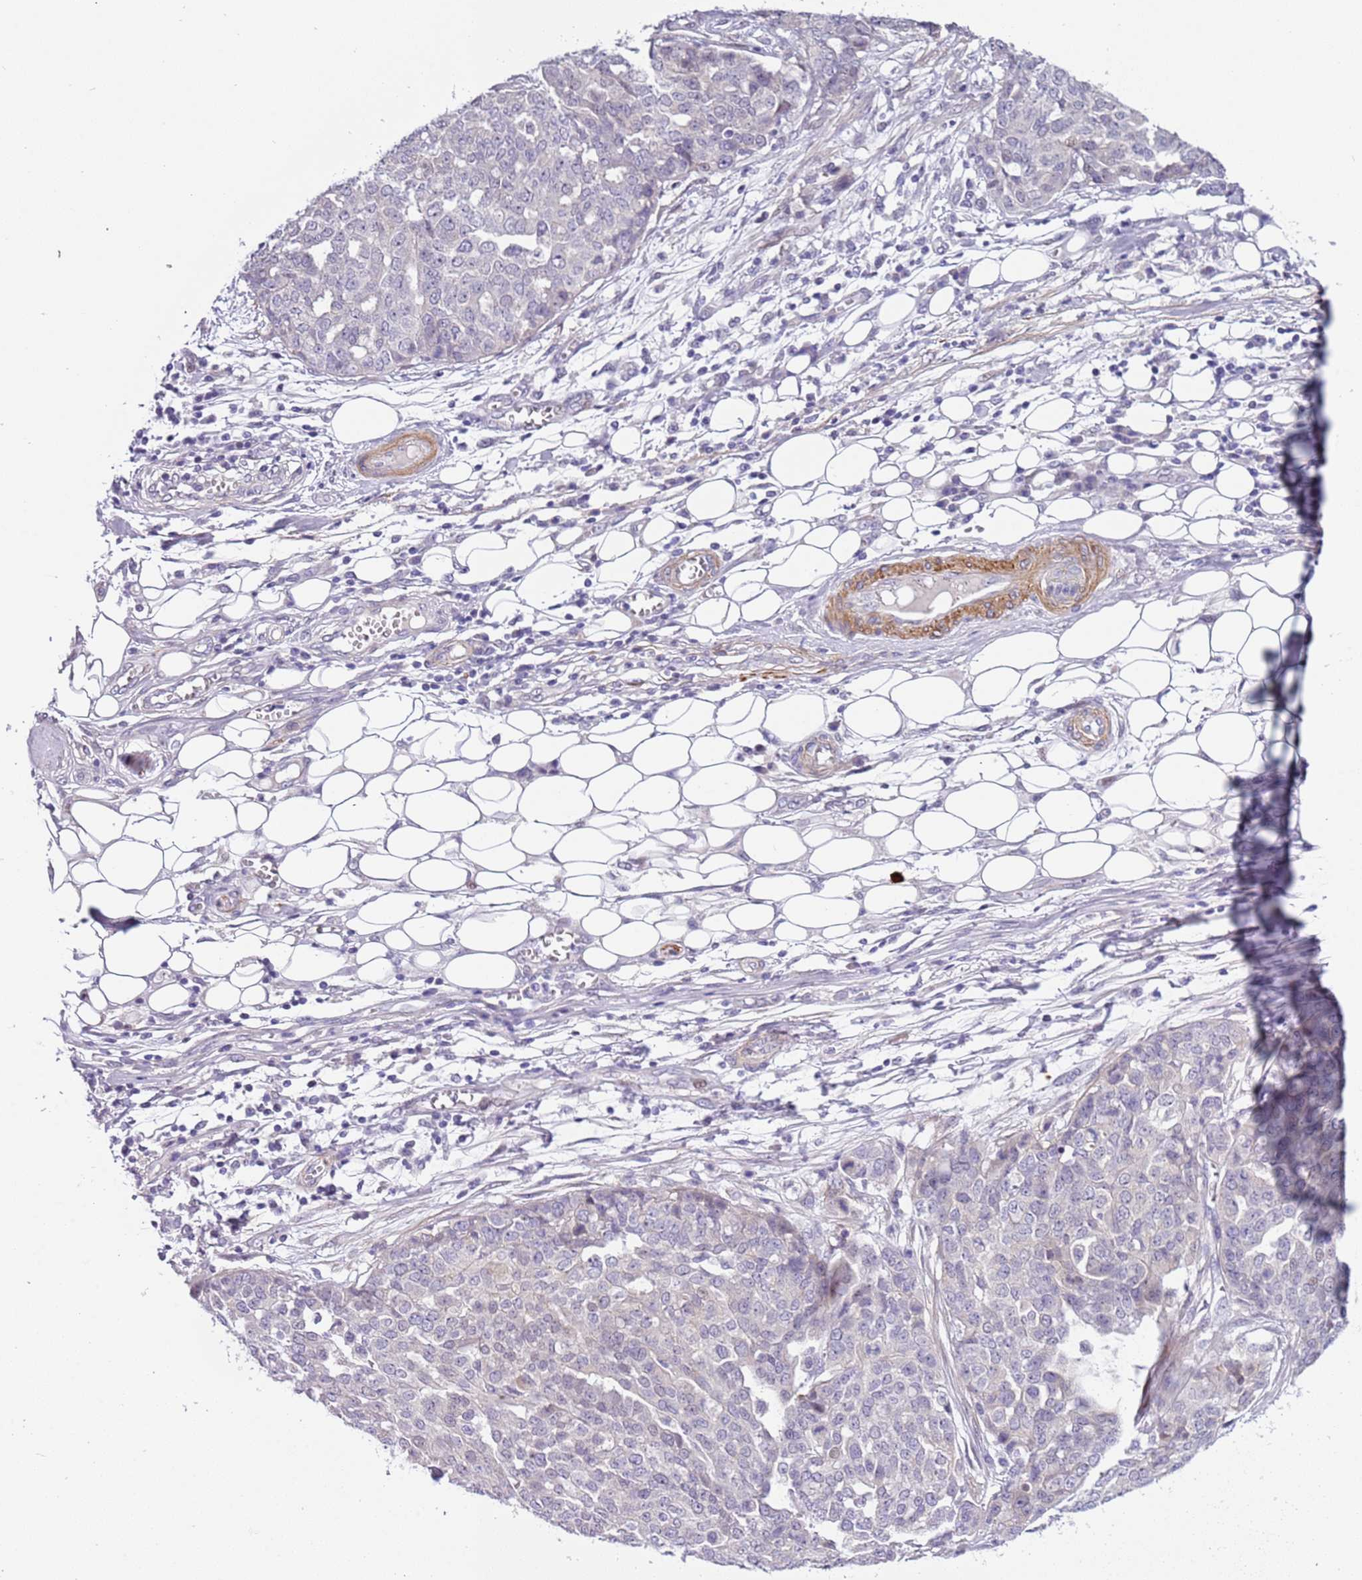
{"staining": {"intensity": "negative", "quantity": "none", "location": "none"}, "tissue": "ovarian cancer", "cell_type": "Tumor cells", "image_type": "cancer", "snomed": [{"axis": "morphology", "description": "Cystadenocarcinoma, serous, NOS"}, {"axis": "topography", "description": "Soft tissue"}, {"axis": "topography", "description": "Ovary"}], "caption": "IHC image of human serous cystadenocarcinoma (ovarian) stained for a protein (brown), which demonstrates no expression in tumor cells.", "gene": "PLEKHH1", "patient": {"sex": "female", "age": 57}}